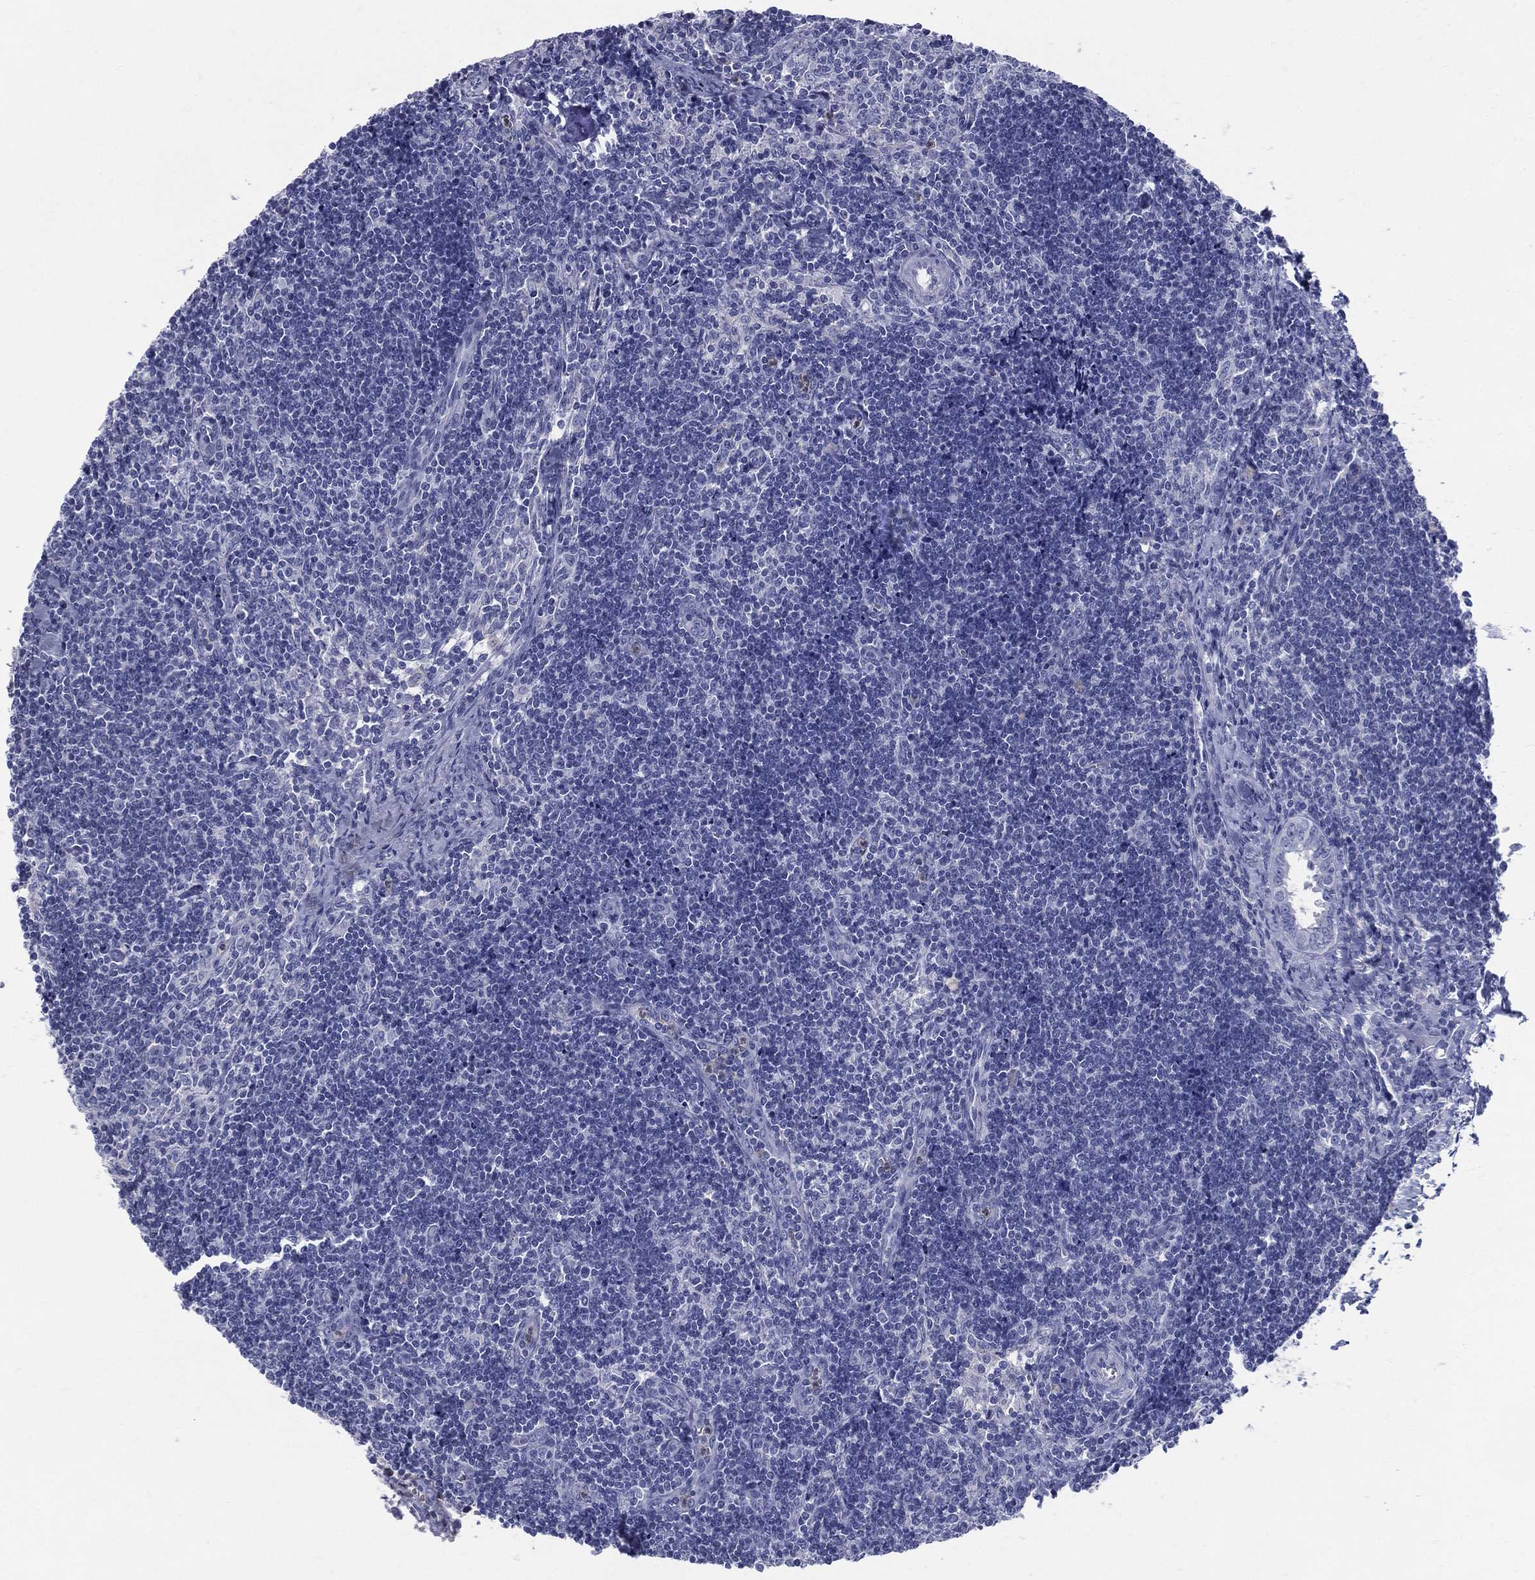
{"staining": {"intensity": "negative", "quantity": "none", "location": "none"}, "tissue": "lymph node", "cell_type": "Germinal center cells", "image_type": "normal", "snomed": [{"axis": "morphology", "description": "Normal tissue, NOS"}, {"axis": "topography", "description": "Lymph node"}], "caption": "This is an immunohistochemistry histopathology image of benign lymph node. There is no positivity in germinal center cells.", "gene": "DEFB121", "patient": {"sex": "female", "age": 51}}